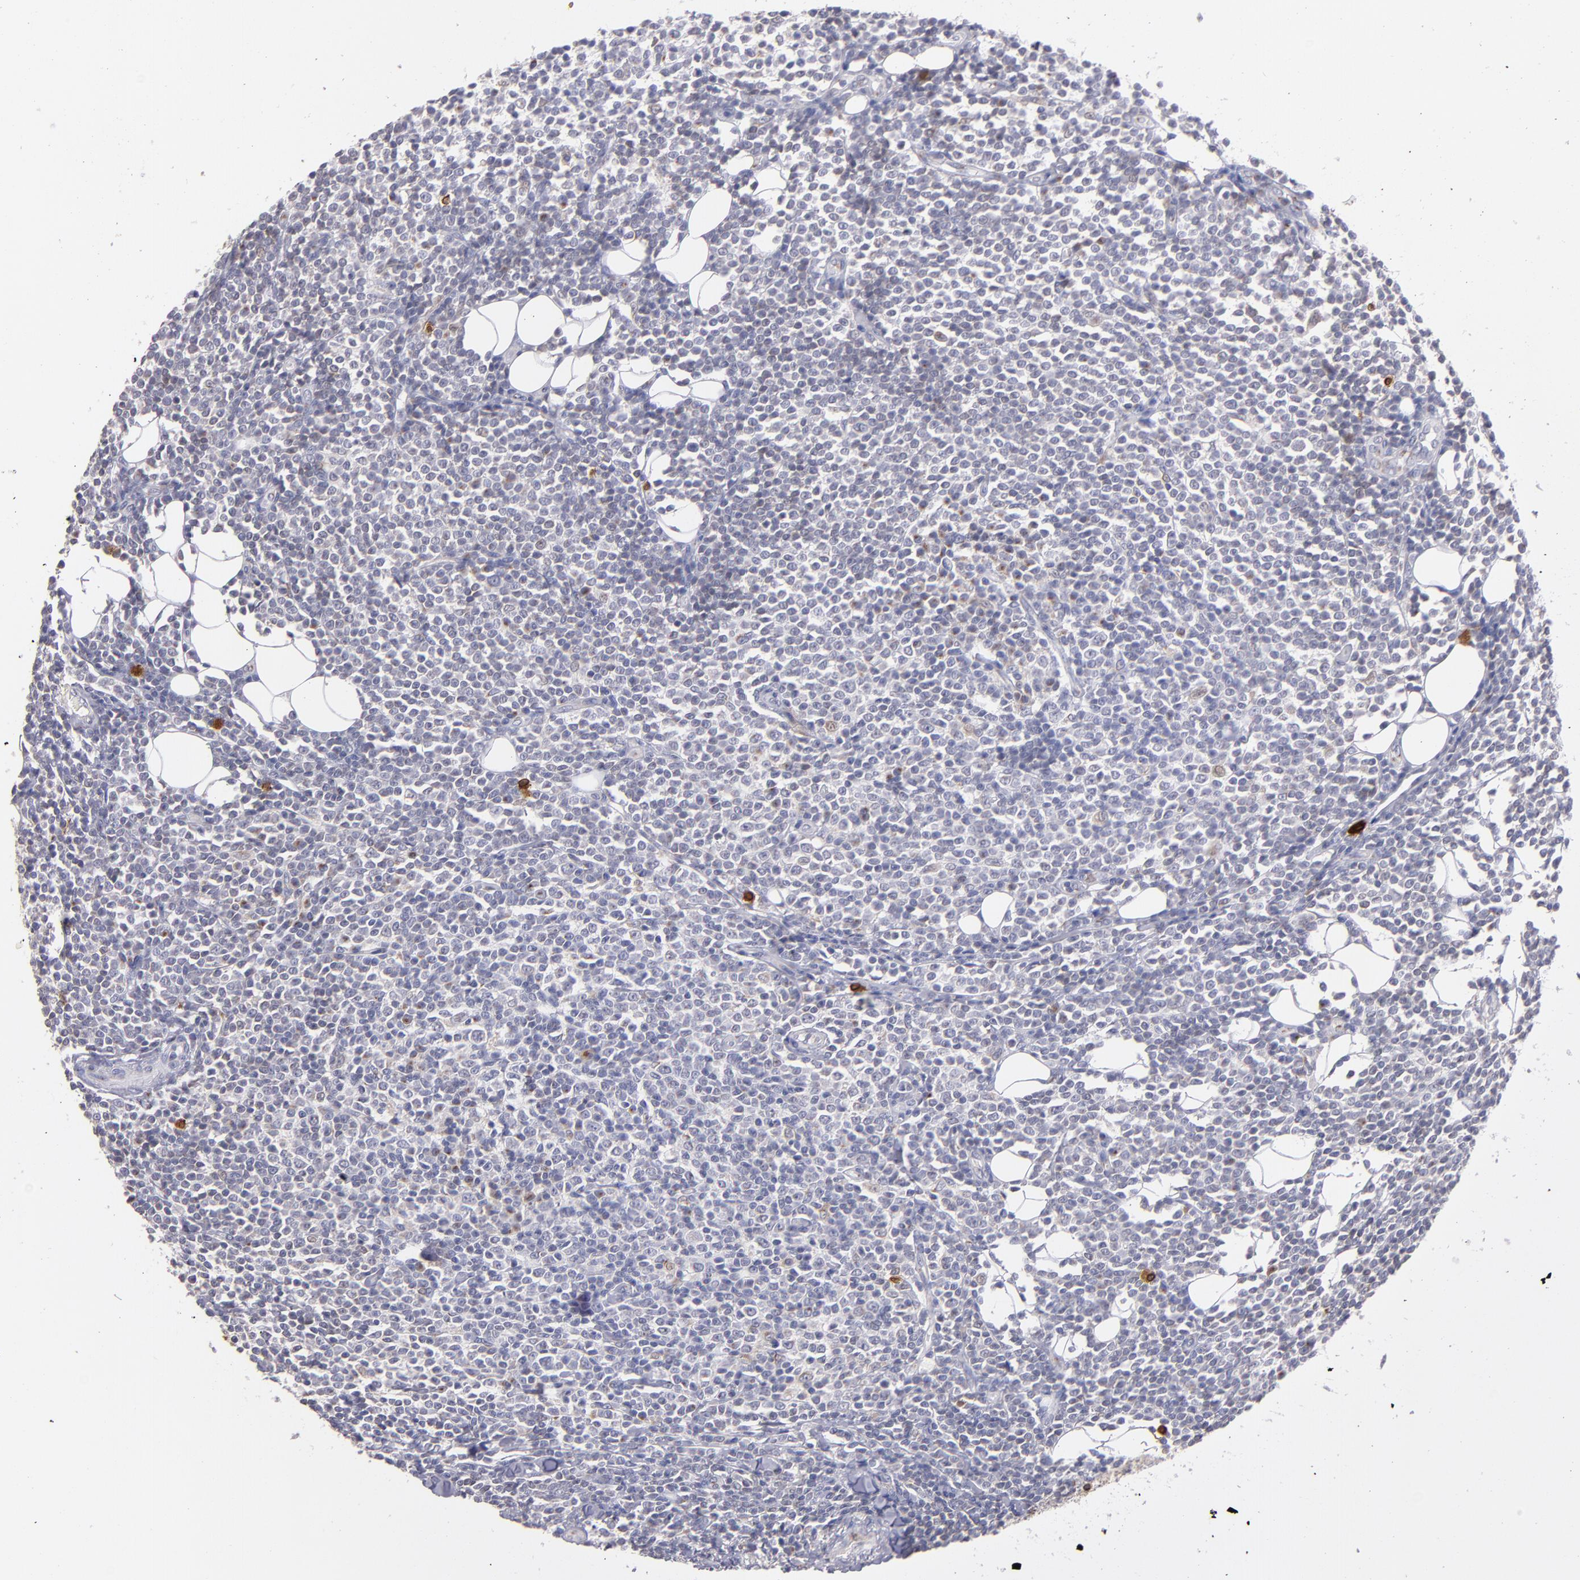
{"staining": {"intensity": "negative", "quantity": "none", "location": "none"}, "tissue": "lymphoma", "cell_type": "Tumor cells", "image_type": "cancer", "snomed": [{"axis": "morphology", "description": "Malignant lymphoma, non-Hodgkin's type, Low grade"}, {"axis": "topography", "description": "Soft tissue"}], "caption": "The image shows no significant positivity in tumor cells of malignant lymphoma, non-Hodgkin's type (low-grade).", "gene": "PTGS1", "patient": {"sex": "male", "age": 92}}